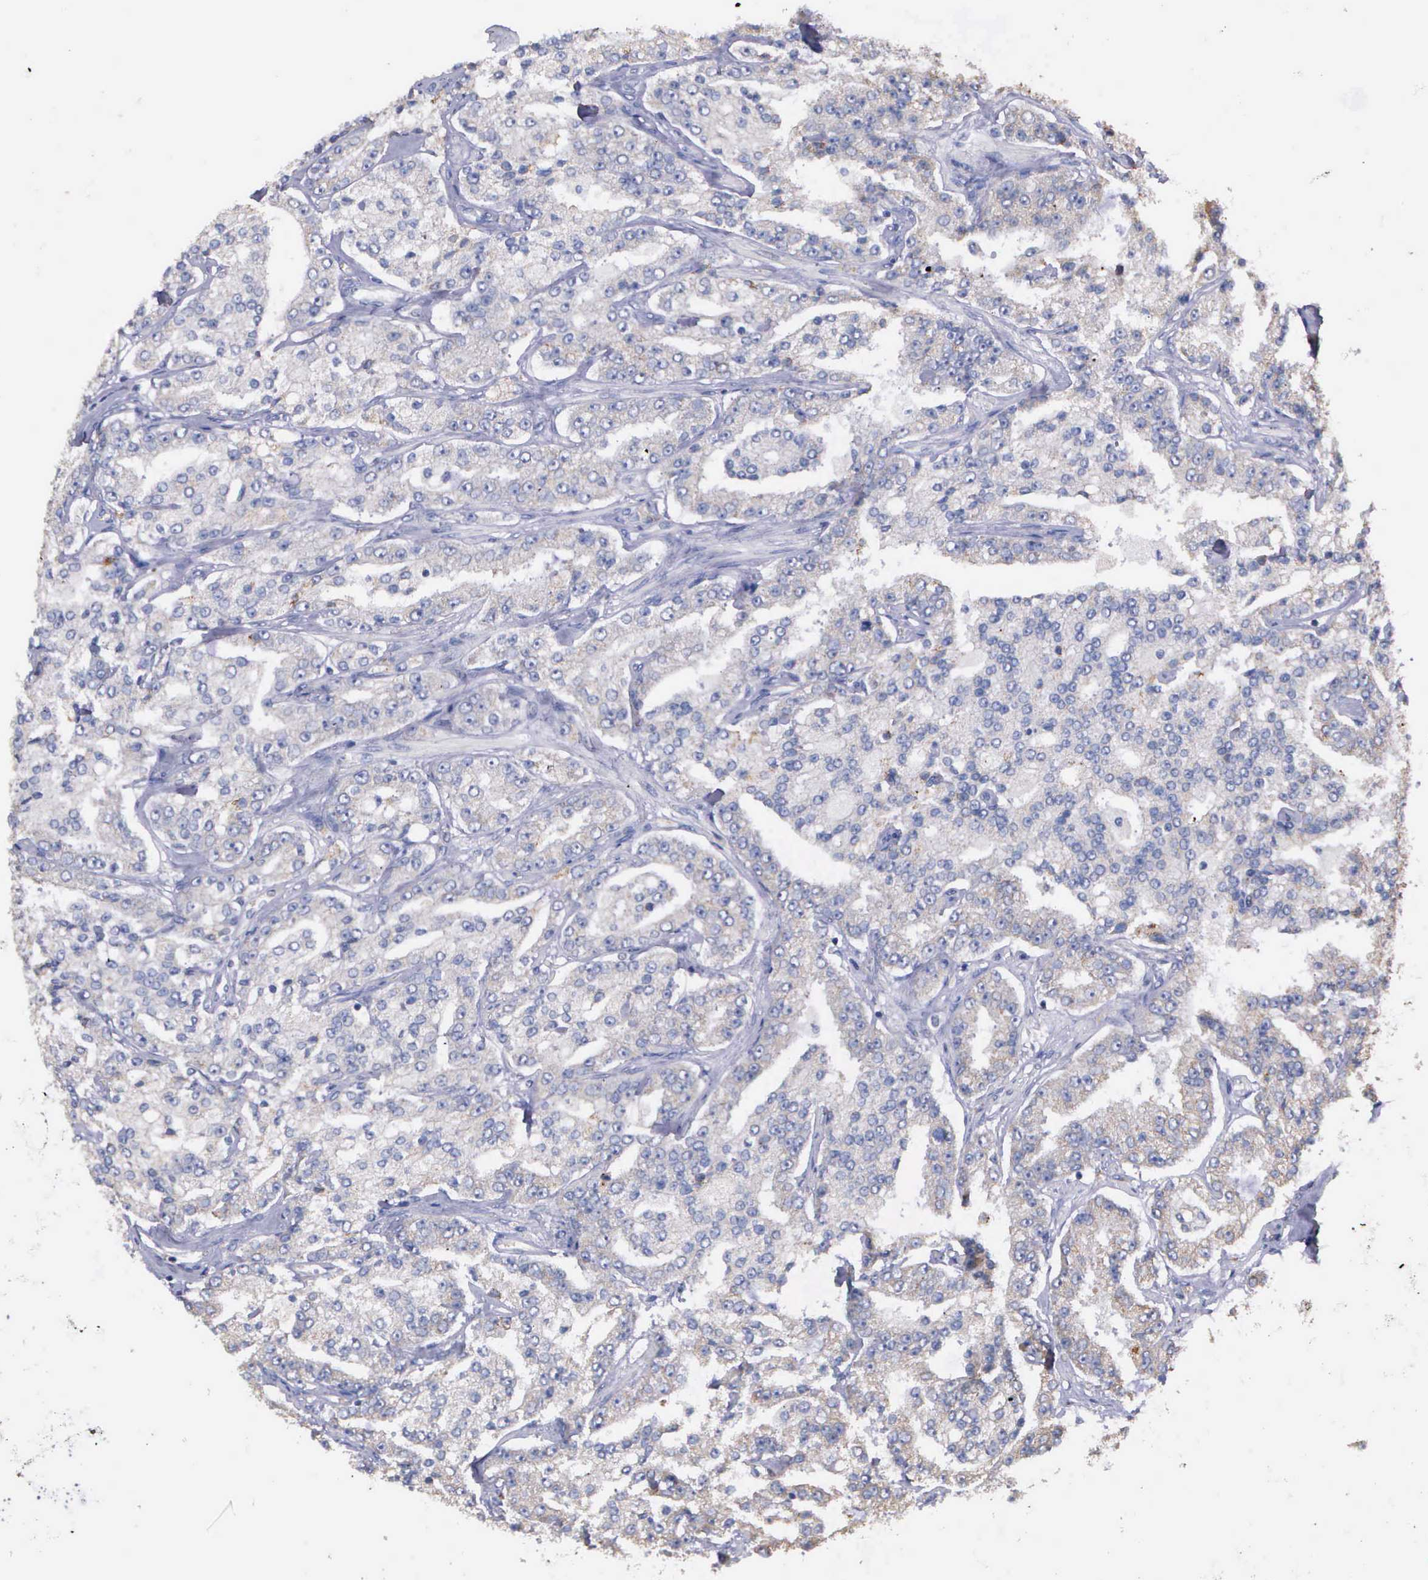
{"staining": {"intensity": "weak", "quantity": "25%-75%", "location": "cytoplasmic/membranous"}, "tissue": "prostate cancer", "cell_type": "Tumor cells", "image_type": "cancer", "snomed": [{"axis": "morphology", "description": "Adenocarcinoma, Medium grade"}, {"axis": "topography", "description": "Prostate"}], "caption": "Protein positivity by immunohistochemistry reveals weak cytoplasmic/membranous expression in about 25%-75% of tumor cells in medium-grade adenocarcinoma (prostate). The protein of interest is stained brown, and the nuclei are stained in blue (DAB IHC with brightfield microscopy, high magnification).", "gene": "ZC3H12B", "patient": {"sex": "male", "age": 72}}